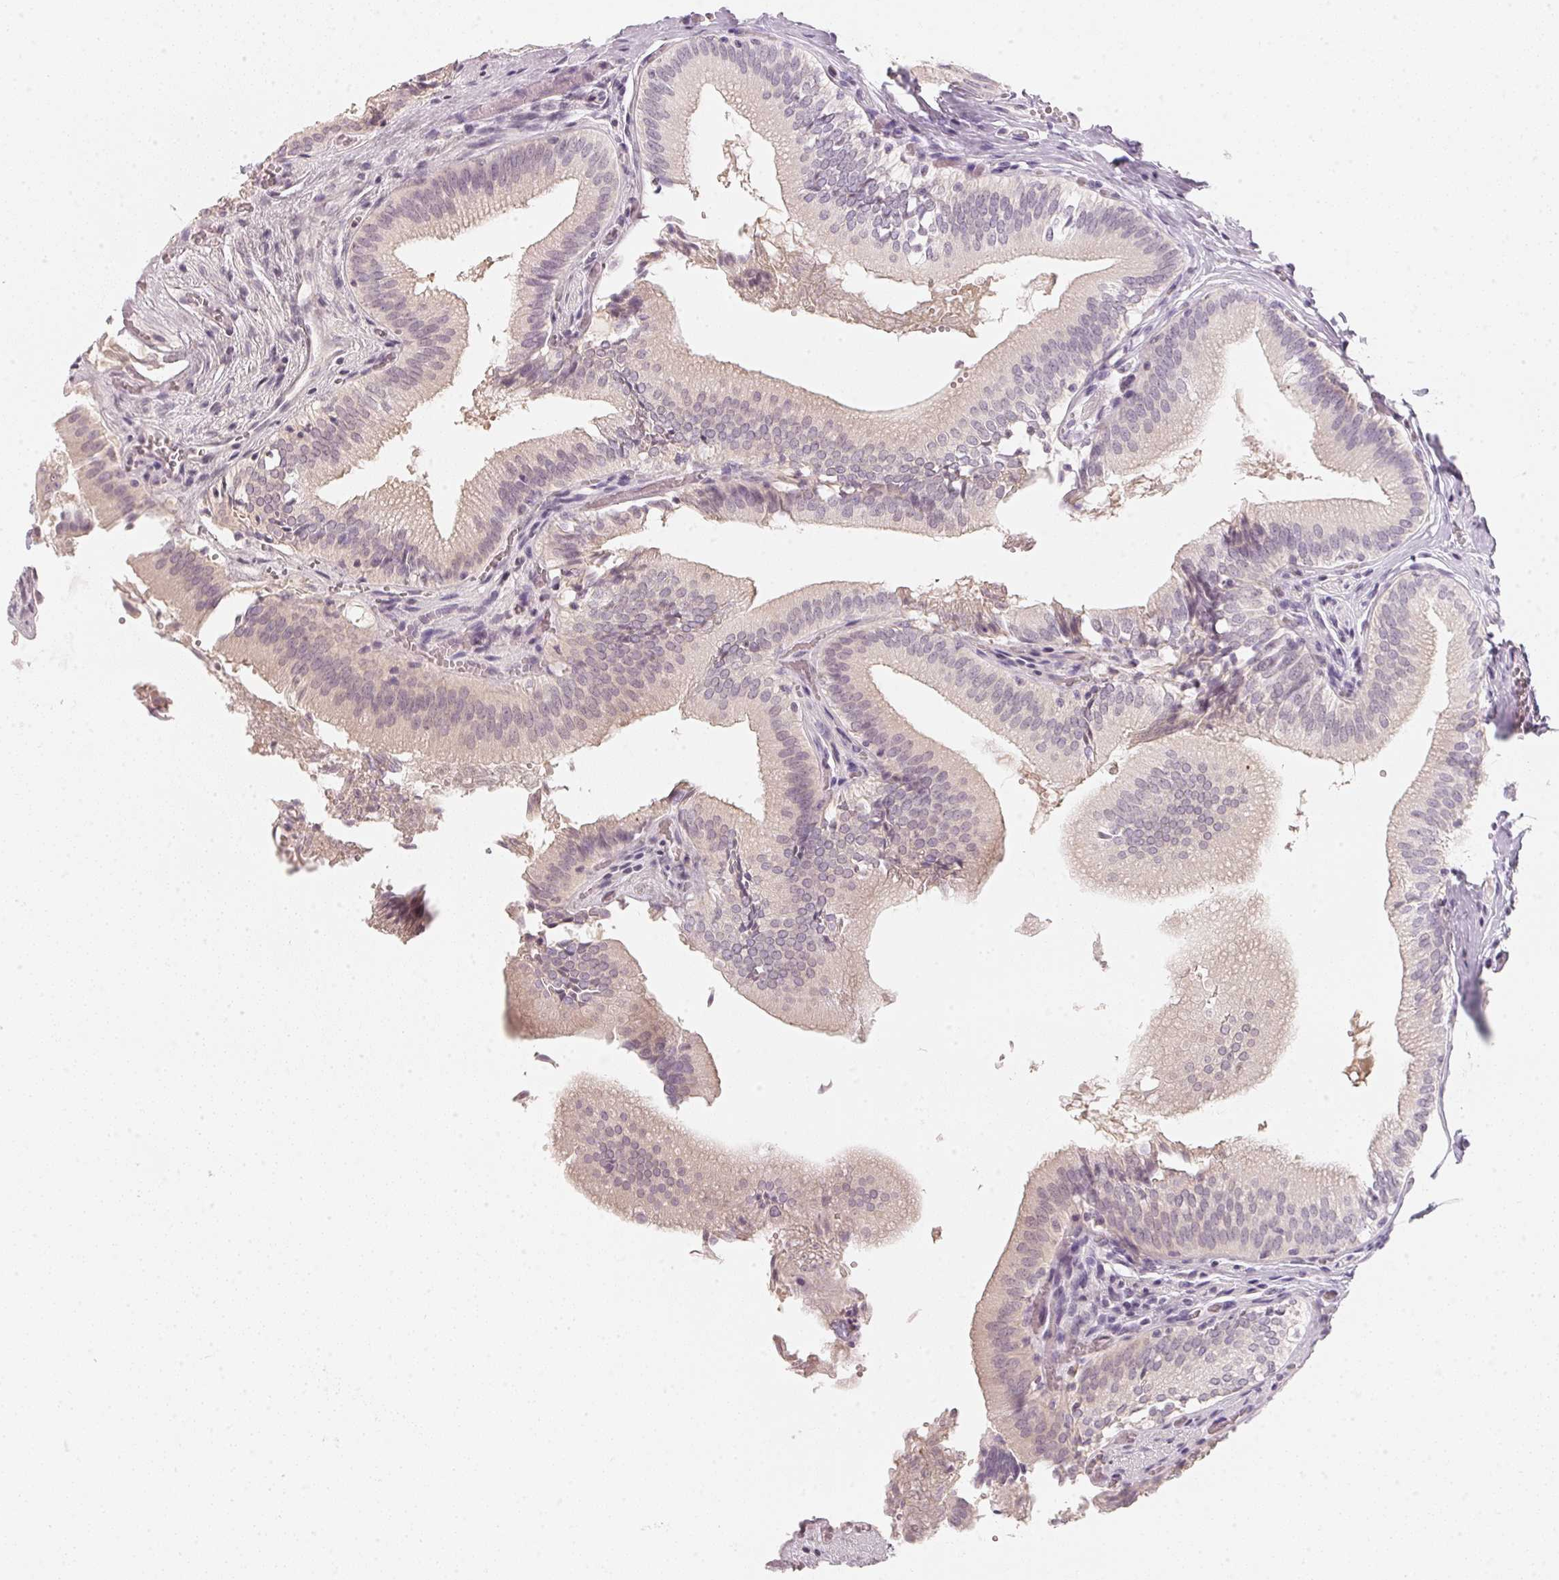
{"staining": {"intensity": "weak", "quantity": "<25%", "location": "cytoplasmic/membranous"}, "tissue": "gallbladder", "cell_type": "Glandular cells", "image_type": "normal", "snomed": [{"axis": "morphology", "description": "Normal tissue, NOS"}, {"axis": "topography", "description": "Gallbladder"}, {"axis": "topography", "description": "Peripheral nerve tissue"}], "caption": "High power microscopy photomicrograph of an immunohistochemistry image of normal gallbladder, revealing no significant staining in glandular cells.", "gene": "CFAP276", "patient": {"sex": "male", "age": 17}}